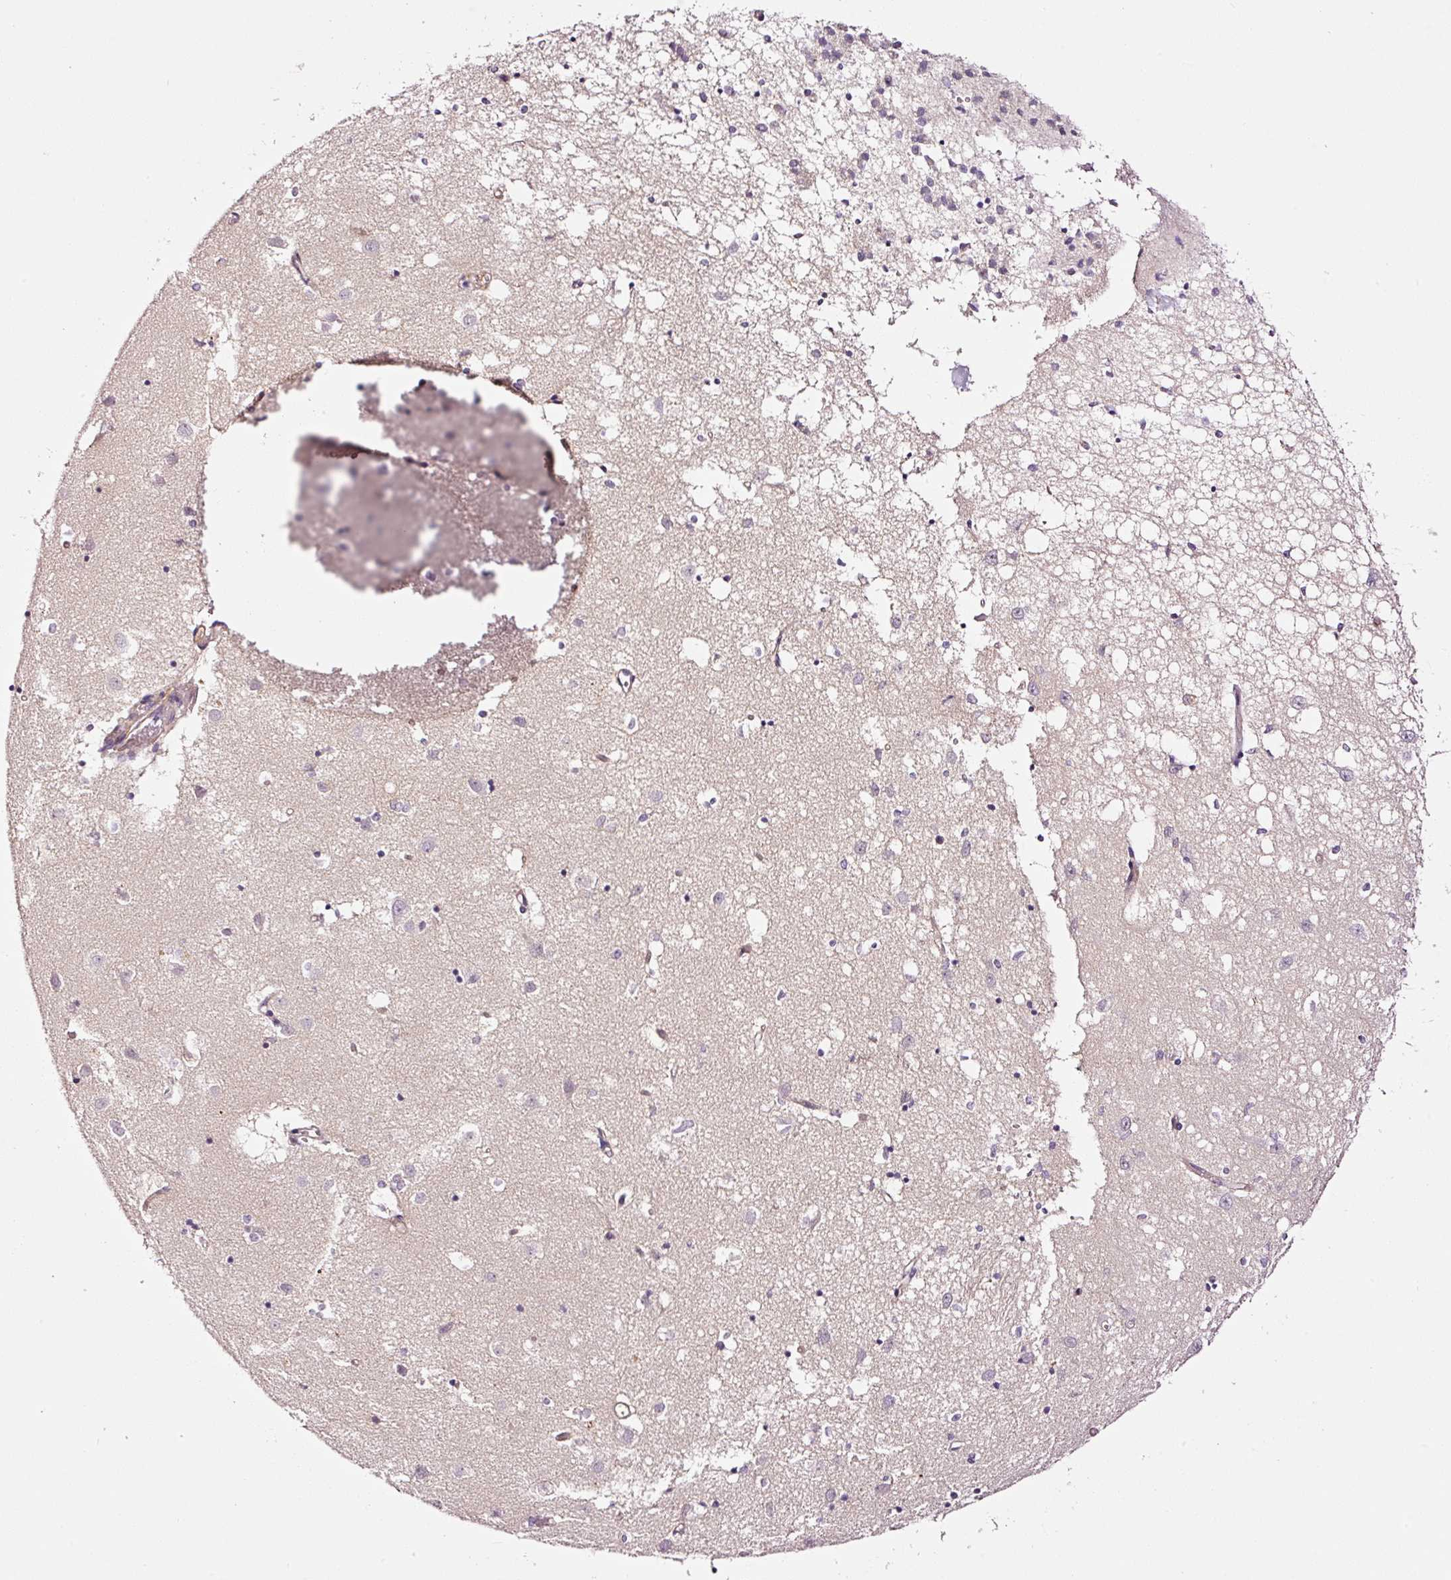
{"staining": {"intensity": "negative", "quantity": "none", "location": "none"}, "tissue": "caudate", "cell_type": "Glial cells", "image_type": "normal", "snomed": [{"axis": "morphology", "description": "Normal tissue, NOS"}, {"axis": "topography", "description": "Lateral ventricle wall"}], "caption": "This is a micrograph of immunohistochemistry staining of unremarkable caudate, which shows no expression in glial cells.", "gene": "ABCB4", "patient": {"sex": "male", "age": 70}}